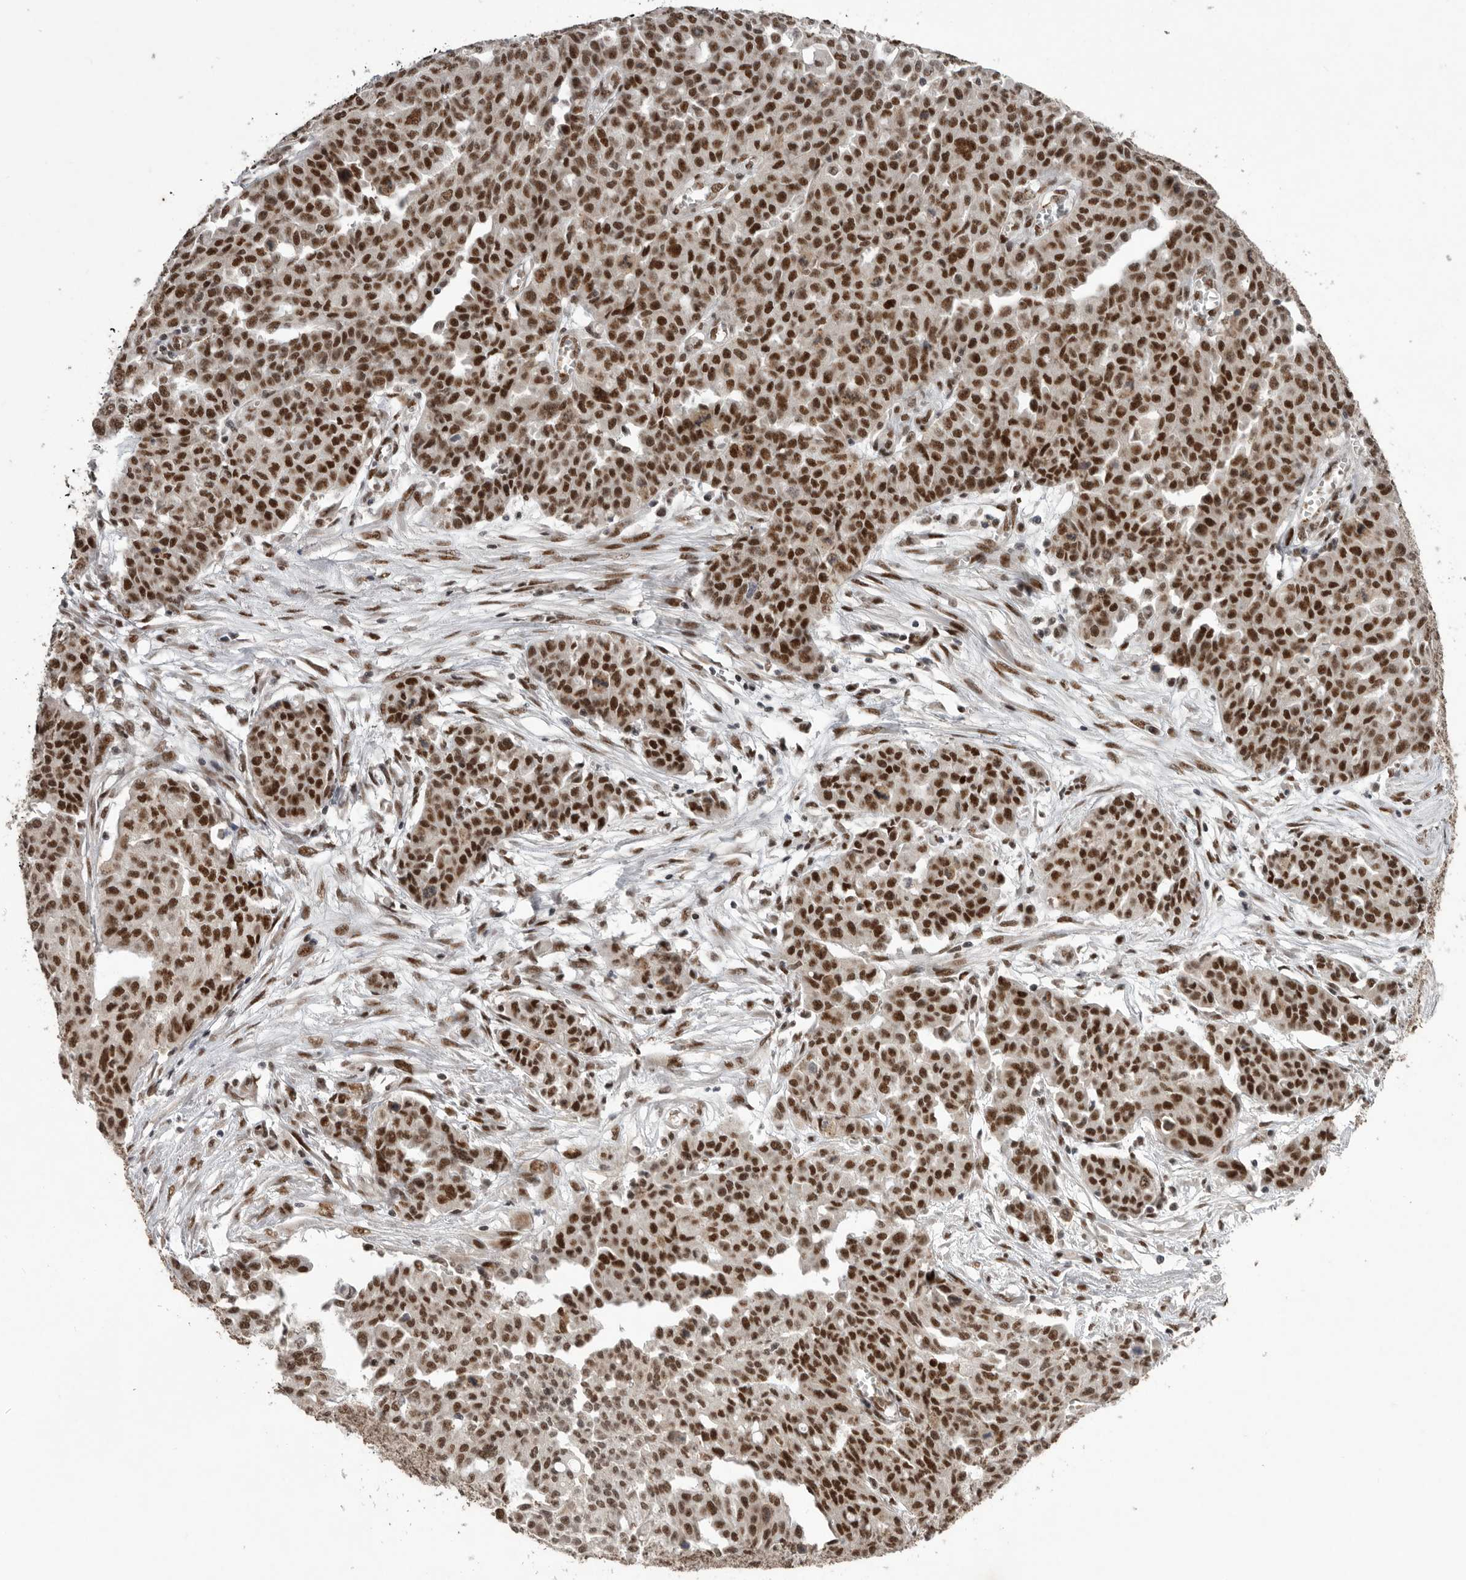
{"staining": {"intensity": "strong", "quantity": ">75%", "location": "nuclear"}, "tissue": "ovarian cancer", "cell_type": "Tumor cells", "image_type": "cancer", "snomed": [{"axis": "morphology", "description": "Cystadenocarcinoma, serous, NOS"}, {"axis": "topography", "description": "Soft tissue"}, {"axis": "topography", "description": "Ovary"}], "caption": "High-magnification brightfield microscopy of serous cystadenocarcinoma (ovarian) stained with DAB (3,3'-diaminobenzidine) (brown) and counterstained with hematoxylin (blue). tumor cells exhibit strong nuclear expression is present in about>75% of cells.", "gene": "PPP1R10", "patient": {"sex": "female", "age": 57}}